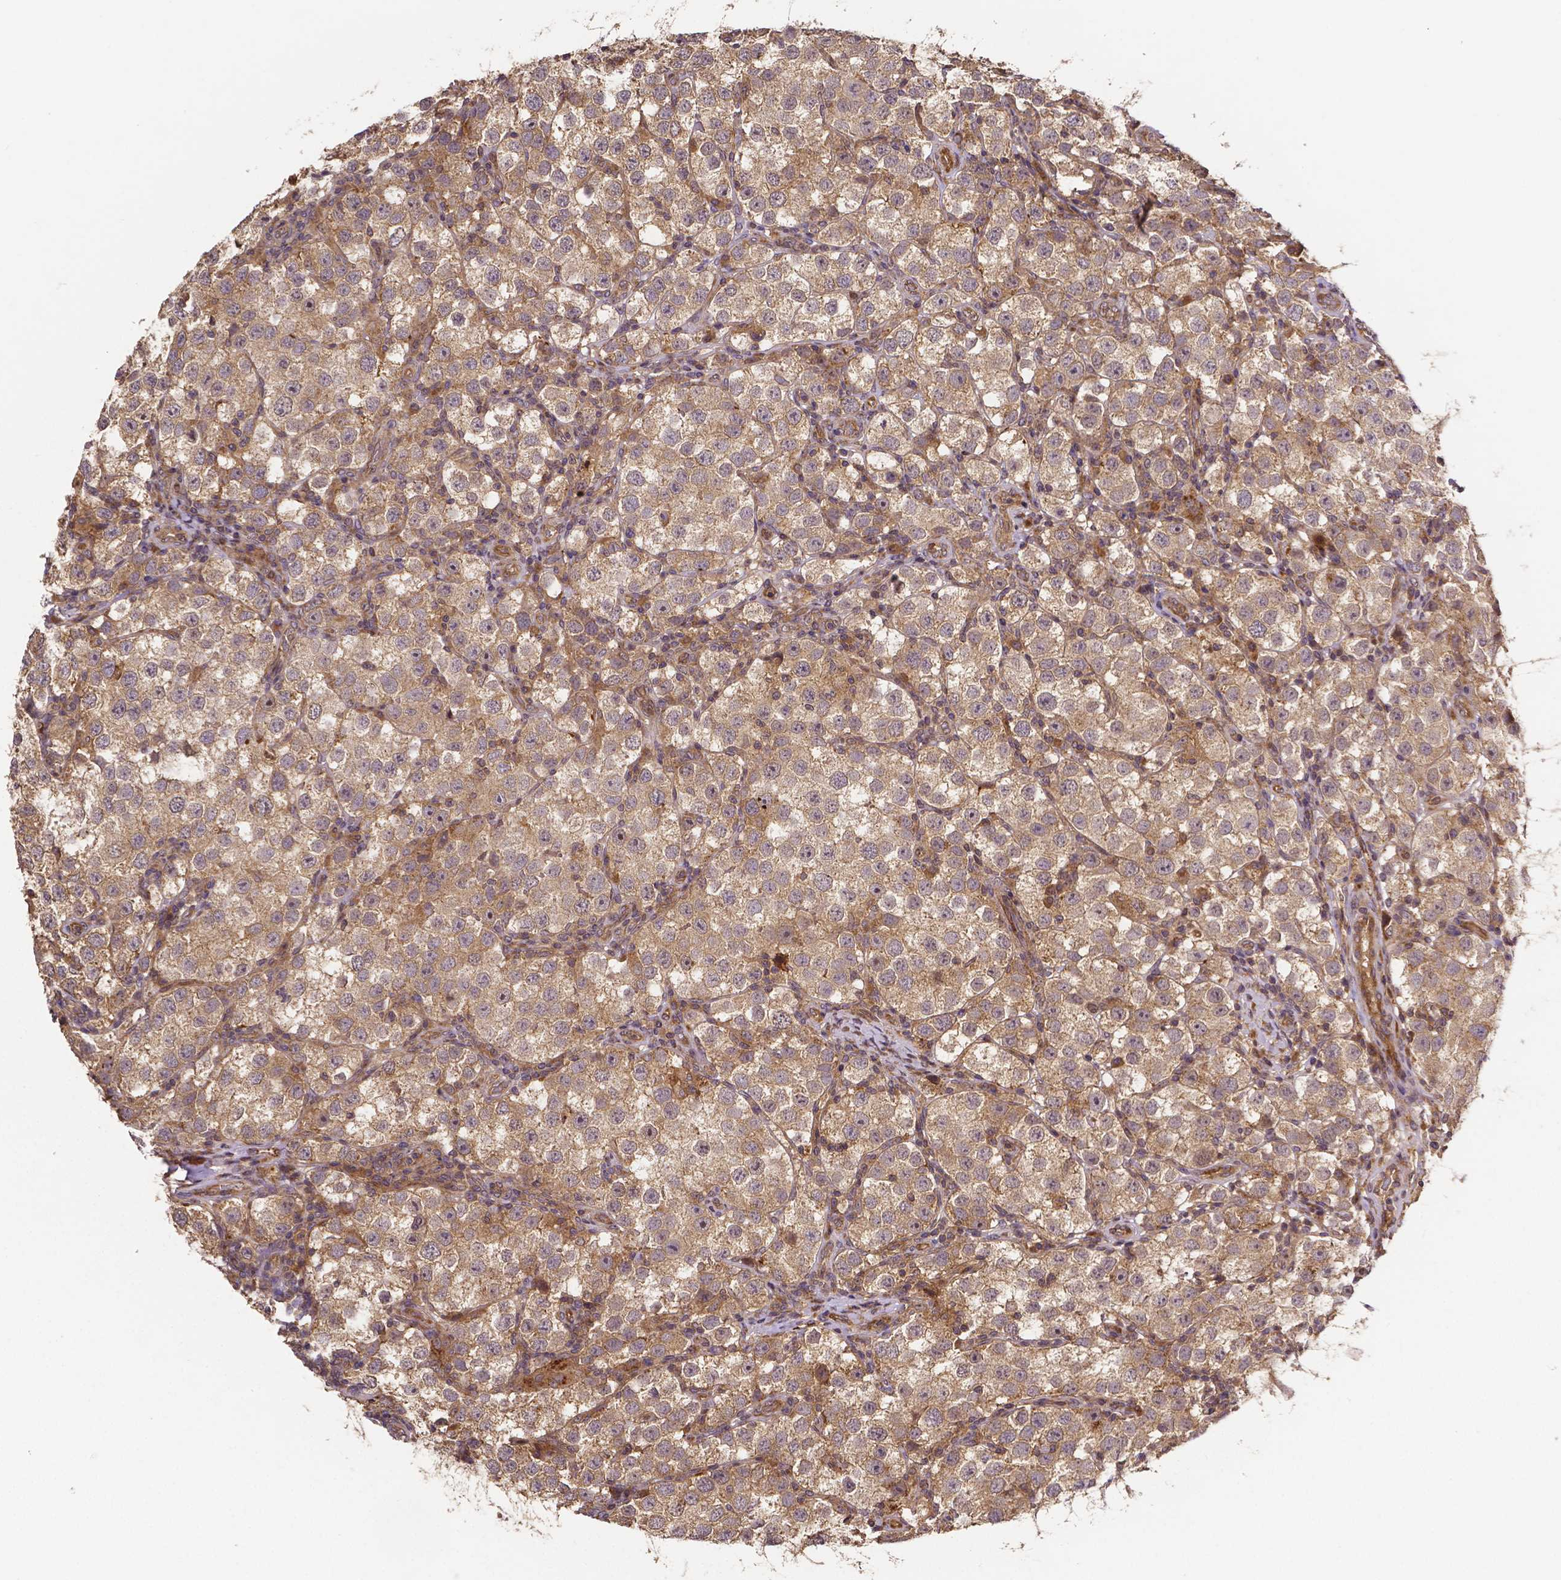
{"staining": {"intensity": "moderate", "quantity": ">75%", "location": "cytoplasmic/membranous"}, "tissue": "testis cancer", "cell_type": "Tumor cells", "image_type": "cancer", "snomed": [{"axis": "morphology", "description": "Seminoma, NOS"}, {"axis": "topography", "description": "Testis"}], "caption": "Protein expression analysis of human testis cancer (seminoma) reveals moderate cytoplasmic/membranous expression in about >75% of tumor cells.", "gene": "RNF123", "patient": {"sex": "male", "age": 37}}